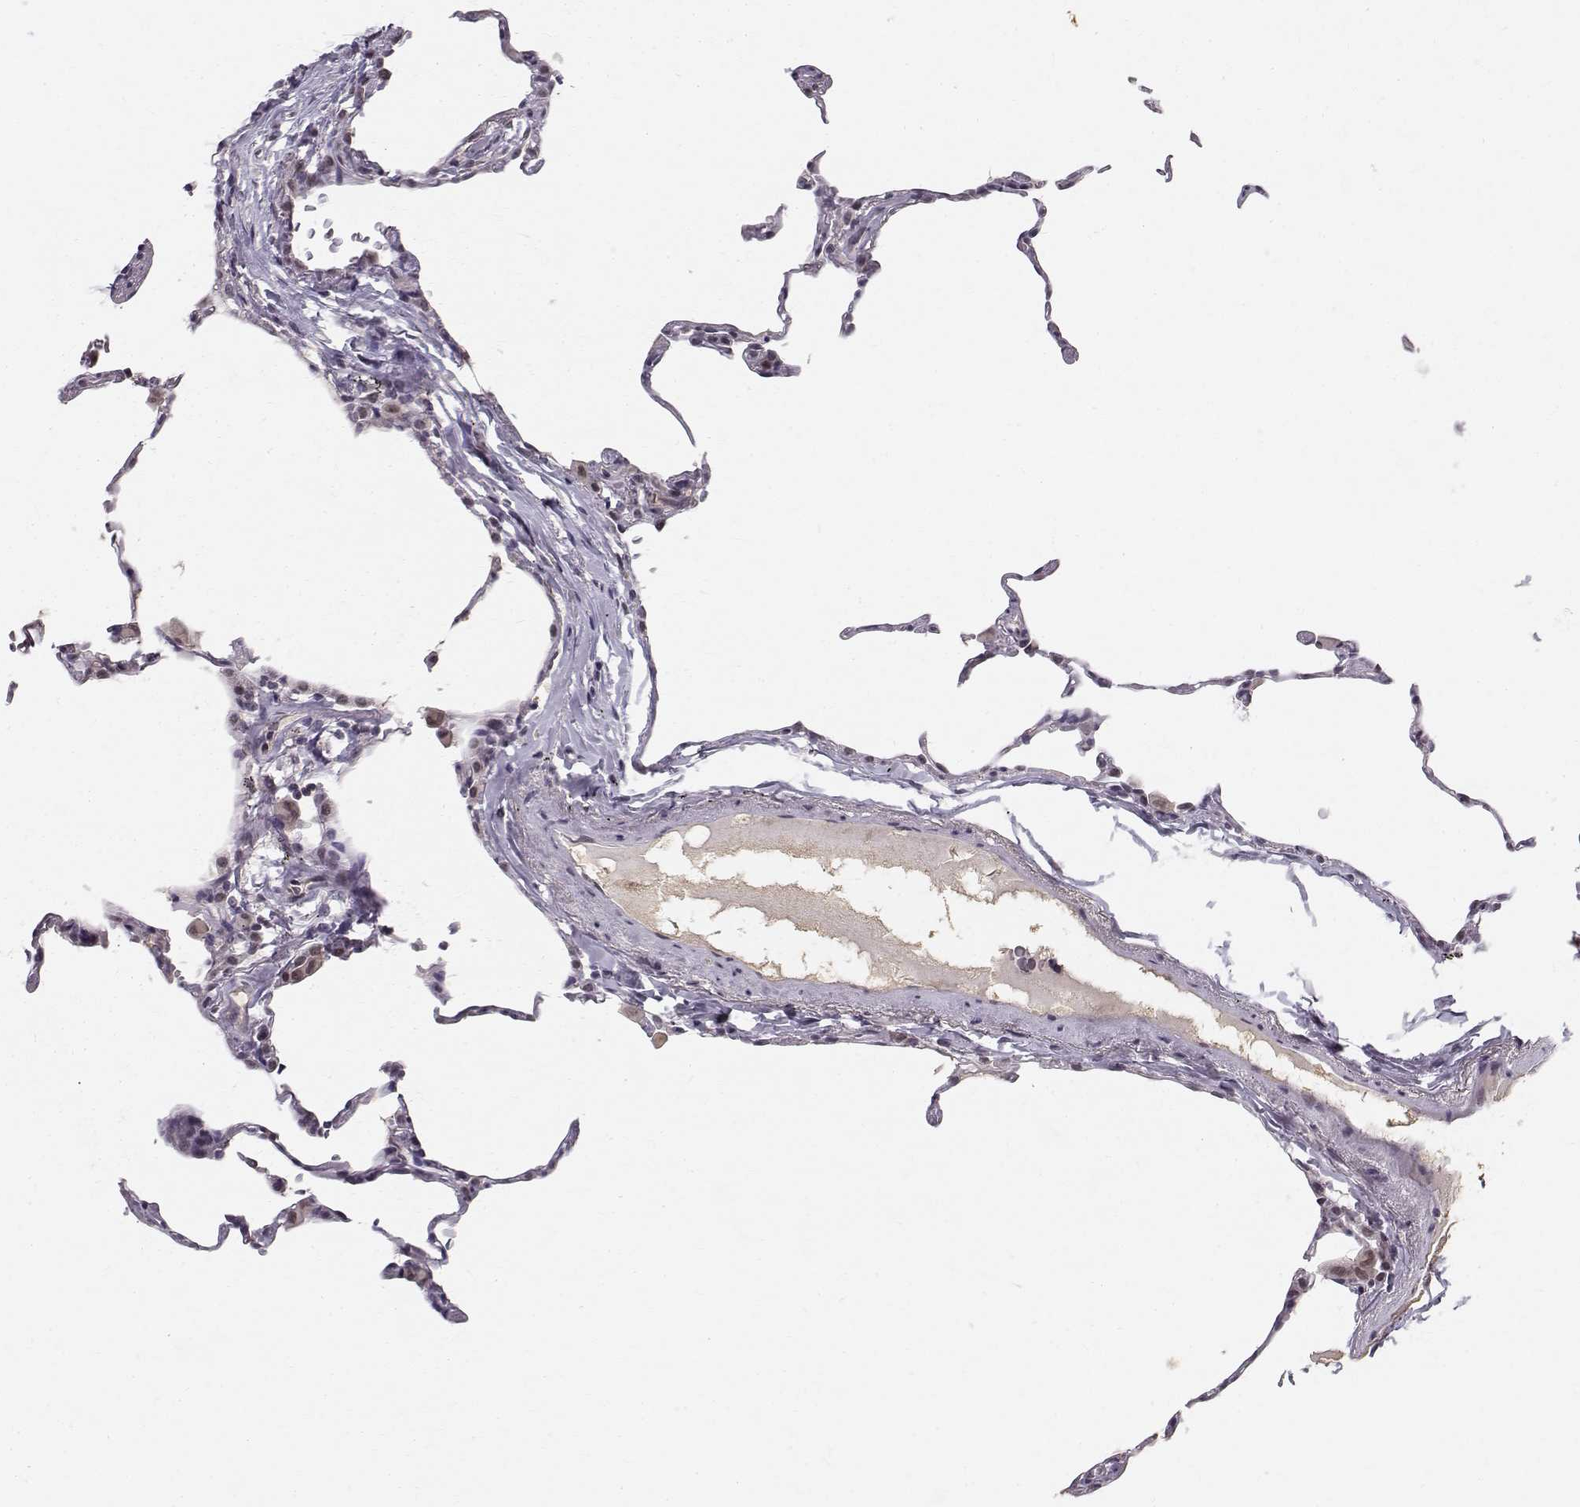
{"staining": {"intensity": "negative", "quantity": "none", "location": "none"}, "tissue": "lung", "cell_type": "Alveolar cells", "image_type": "normal", "snomed": [{"axis": "morphology", "description": "Normal tissue, NOS"}, {"axis": "topography", "description": "Lung"}], "caption": "DAB immunohistochemical staining of benign lung reveals no significant positivity in alveolar cells.", "gene": "RPP38", "patient": {"sex": "female", "age": 57}}